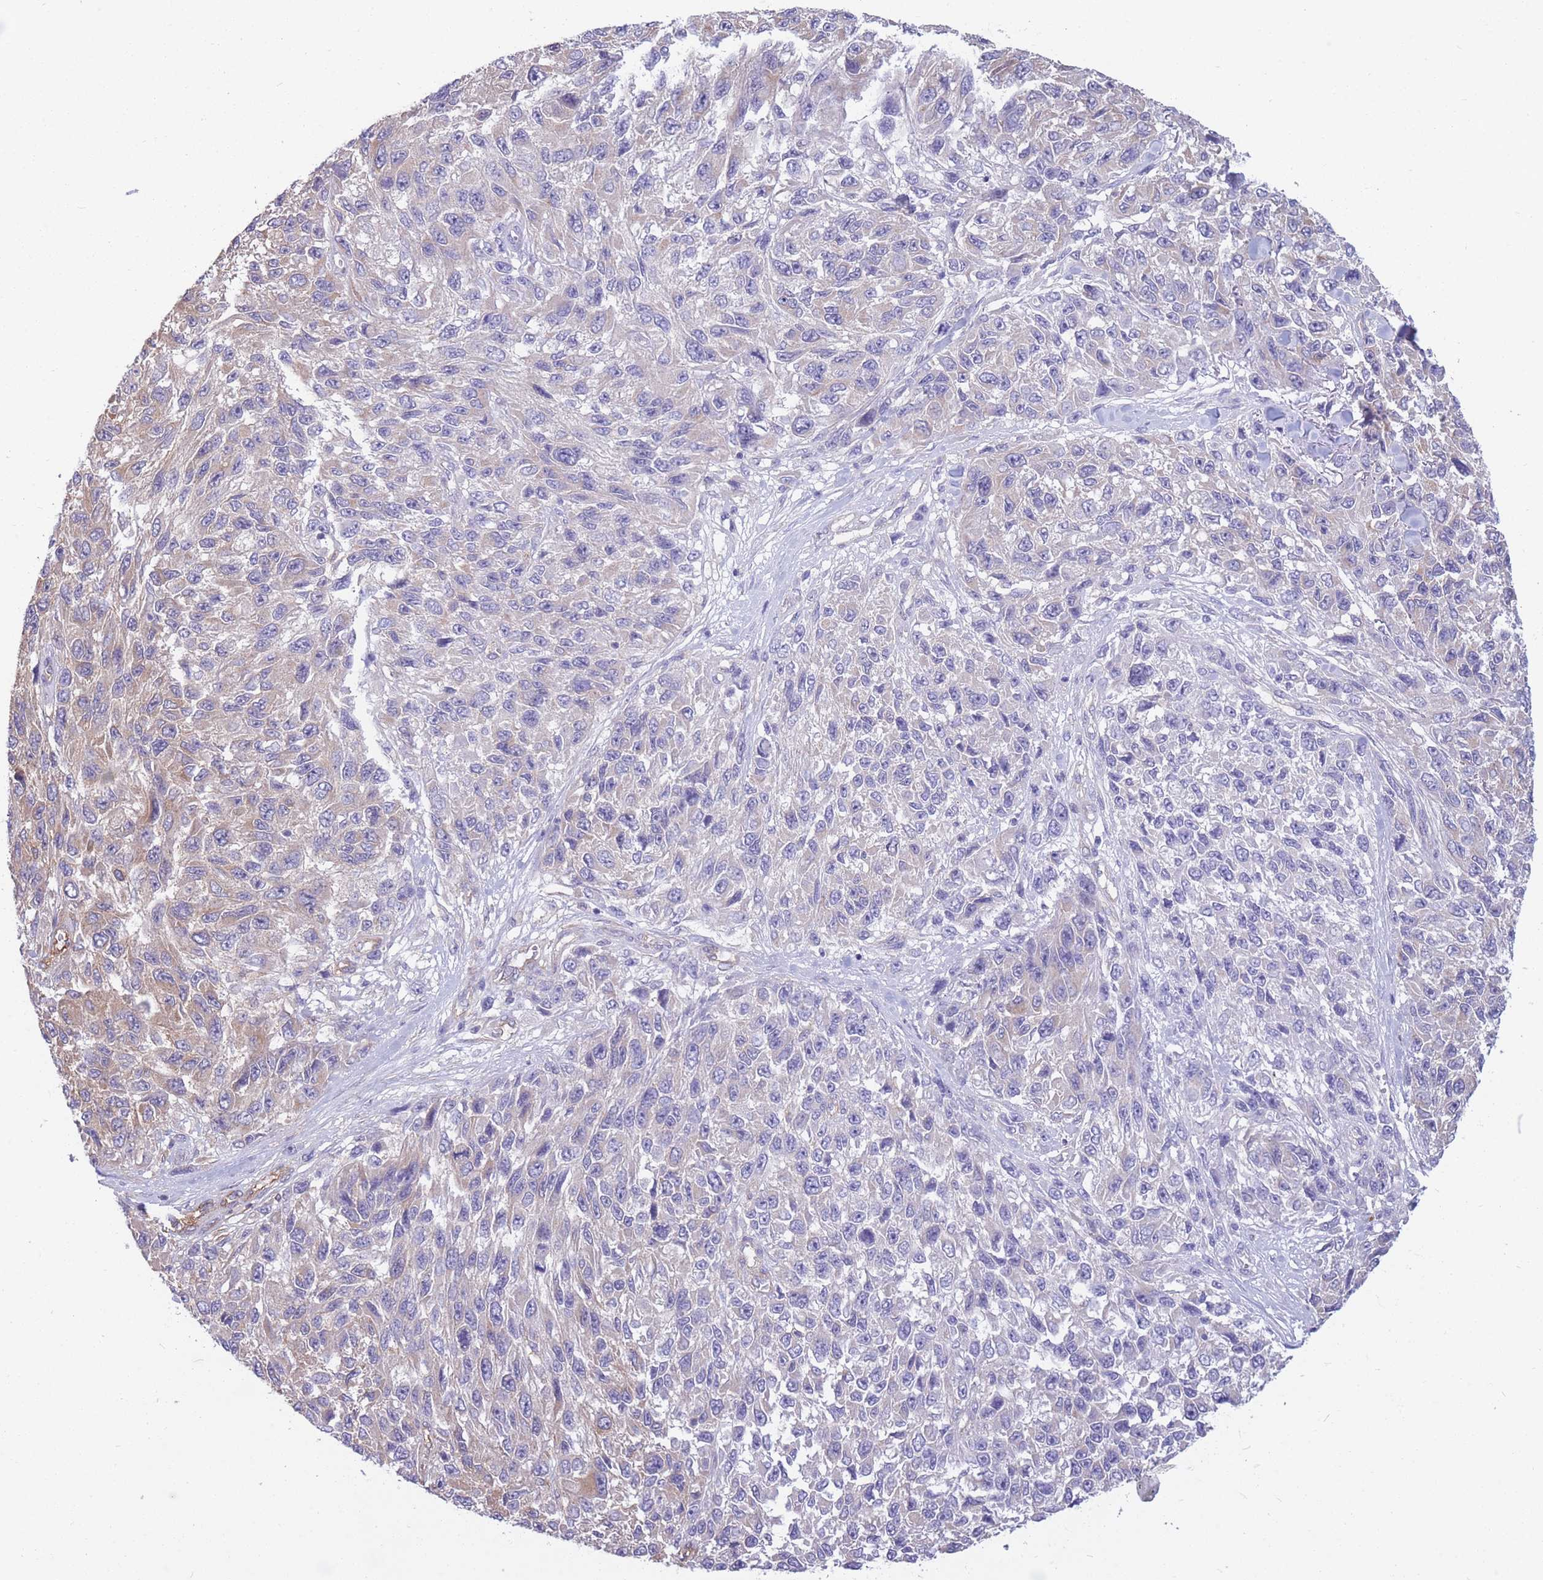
{"staining": {"intensity": "weak", "quantity": "<25%", "location": "cytoplasmic/membranous"}, "tissue": "melanoma", "cell_type": "Tumor cells", "image_type": "cancer", "snomed": [{"axis": "morphology", "description": "Malignant melanoma, NOS"}, {"axis": "topography", "description": "Skin"}], "caption": "Histopathology image shows no significant protein staining in tumor cells of melanoma. (DAB IHC, high magnification).", "gene": "GGA1", "patient": {"sex": "female", "age": 96}}